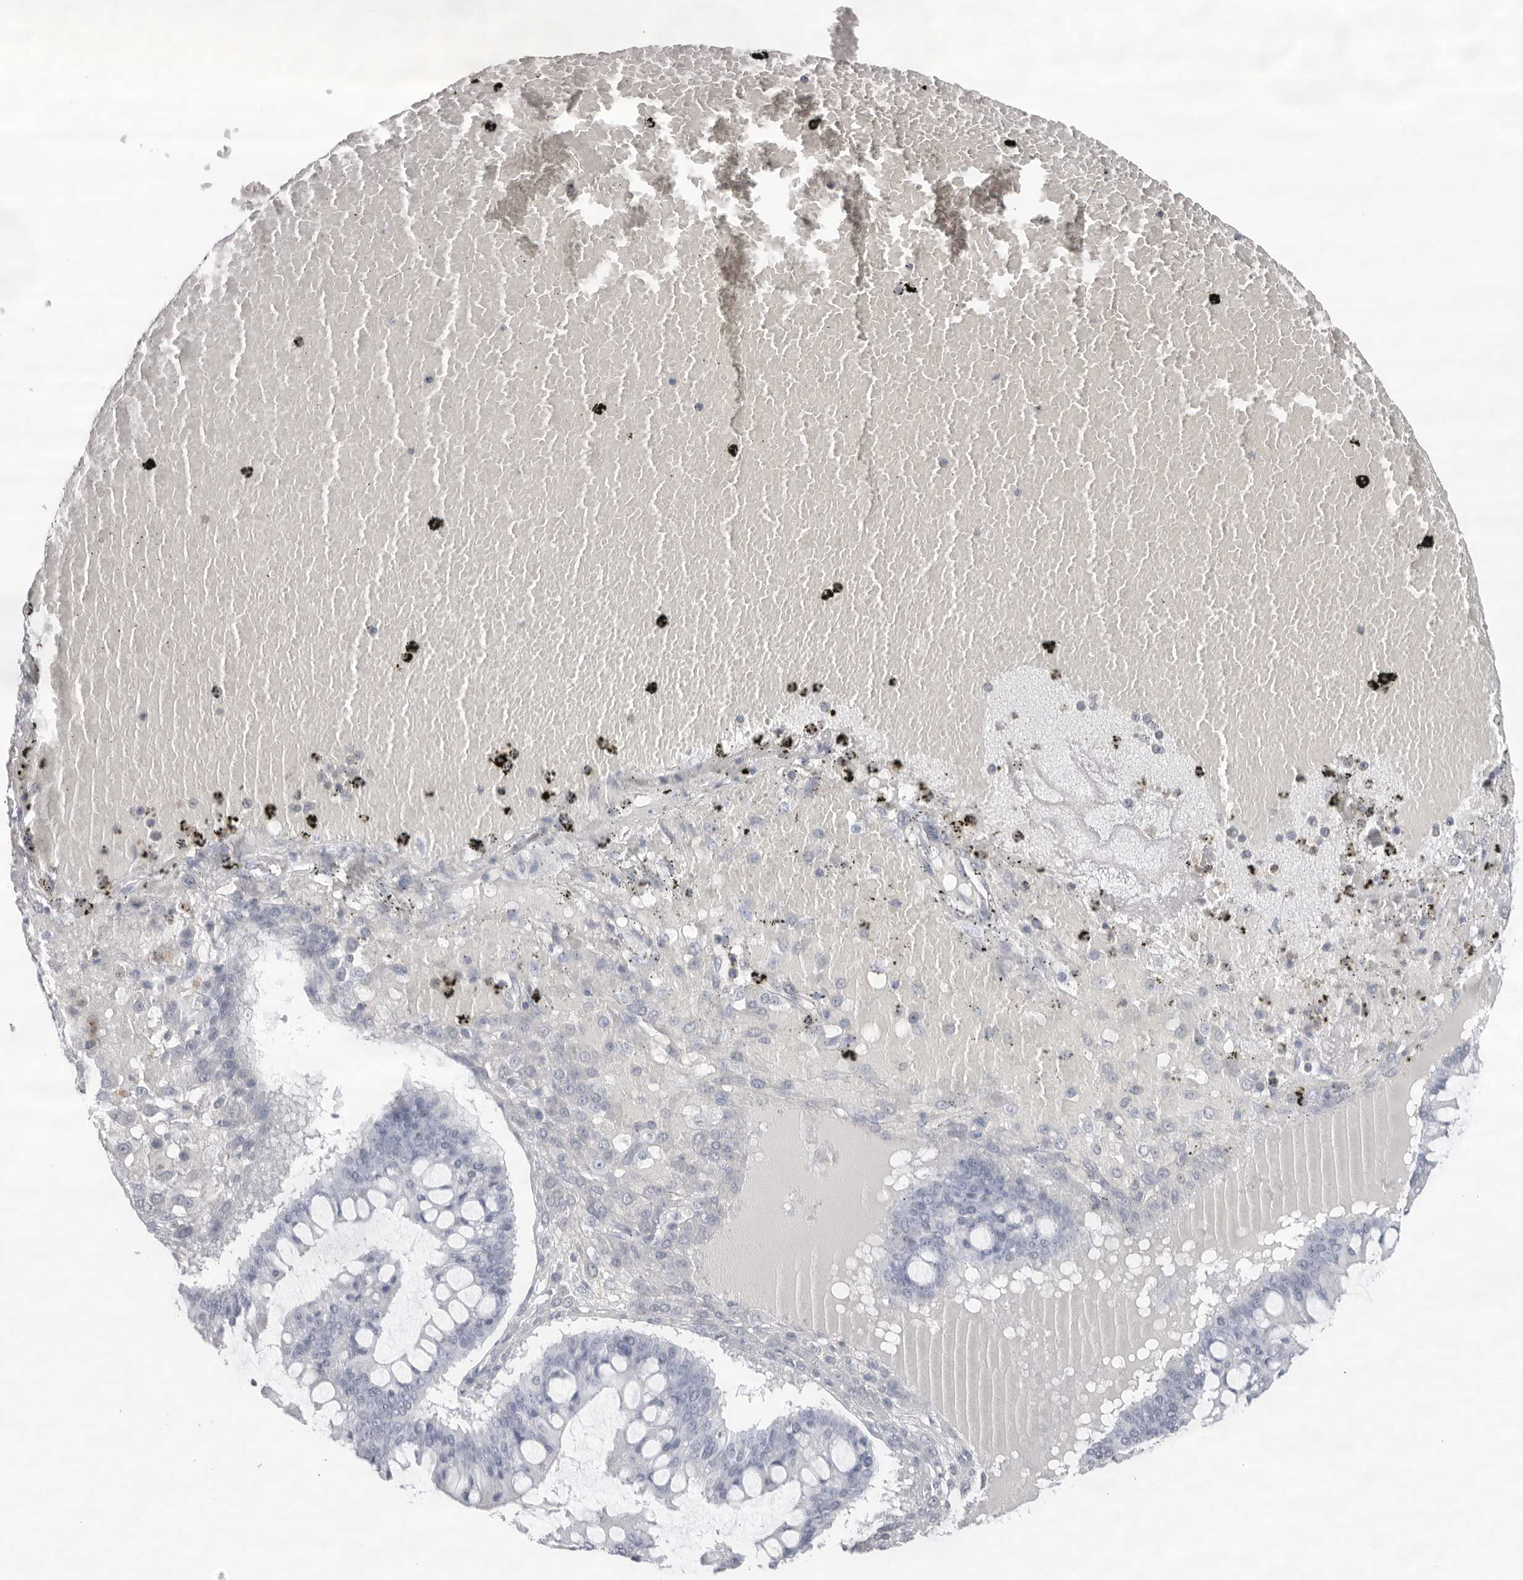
{"staining": {"intensity": "negative", "quantity": "none", "location": "none"}, "tissue": "ovarian cancer", "cell_type": "Tumor cells", "image_type": "cancer", "snomed": [{"axis": "morphology", "description": "Cystadenocarcinoma, mucinous, NOS"}, {"axis": "topography", "description": "Ovary"}], "caption": "There is no significant staining in tumor cells of ovarian mucinous cystadenocarcinoma.", "gene": "FMNL1", "patient": {"sex": "female", "age": 73}}